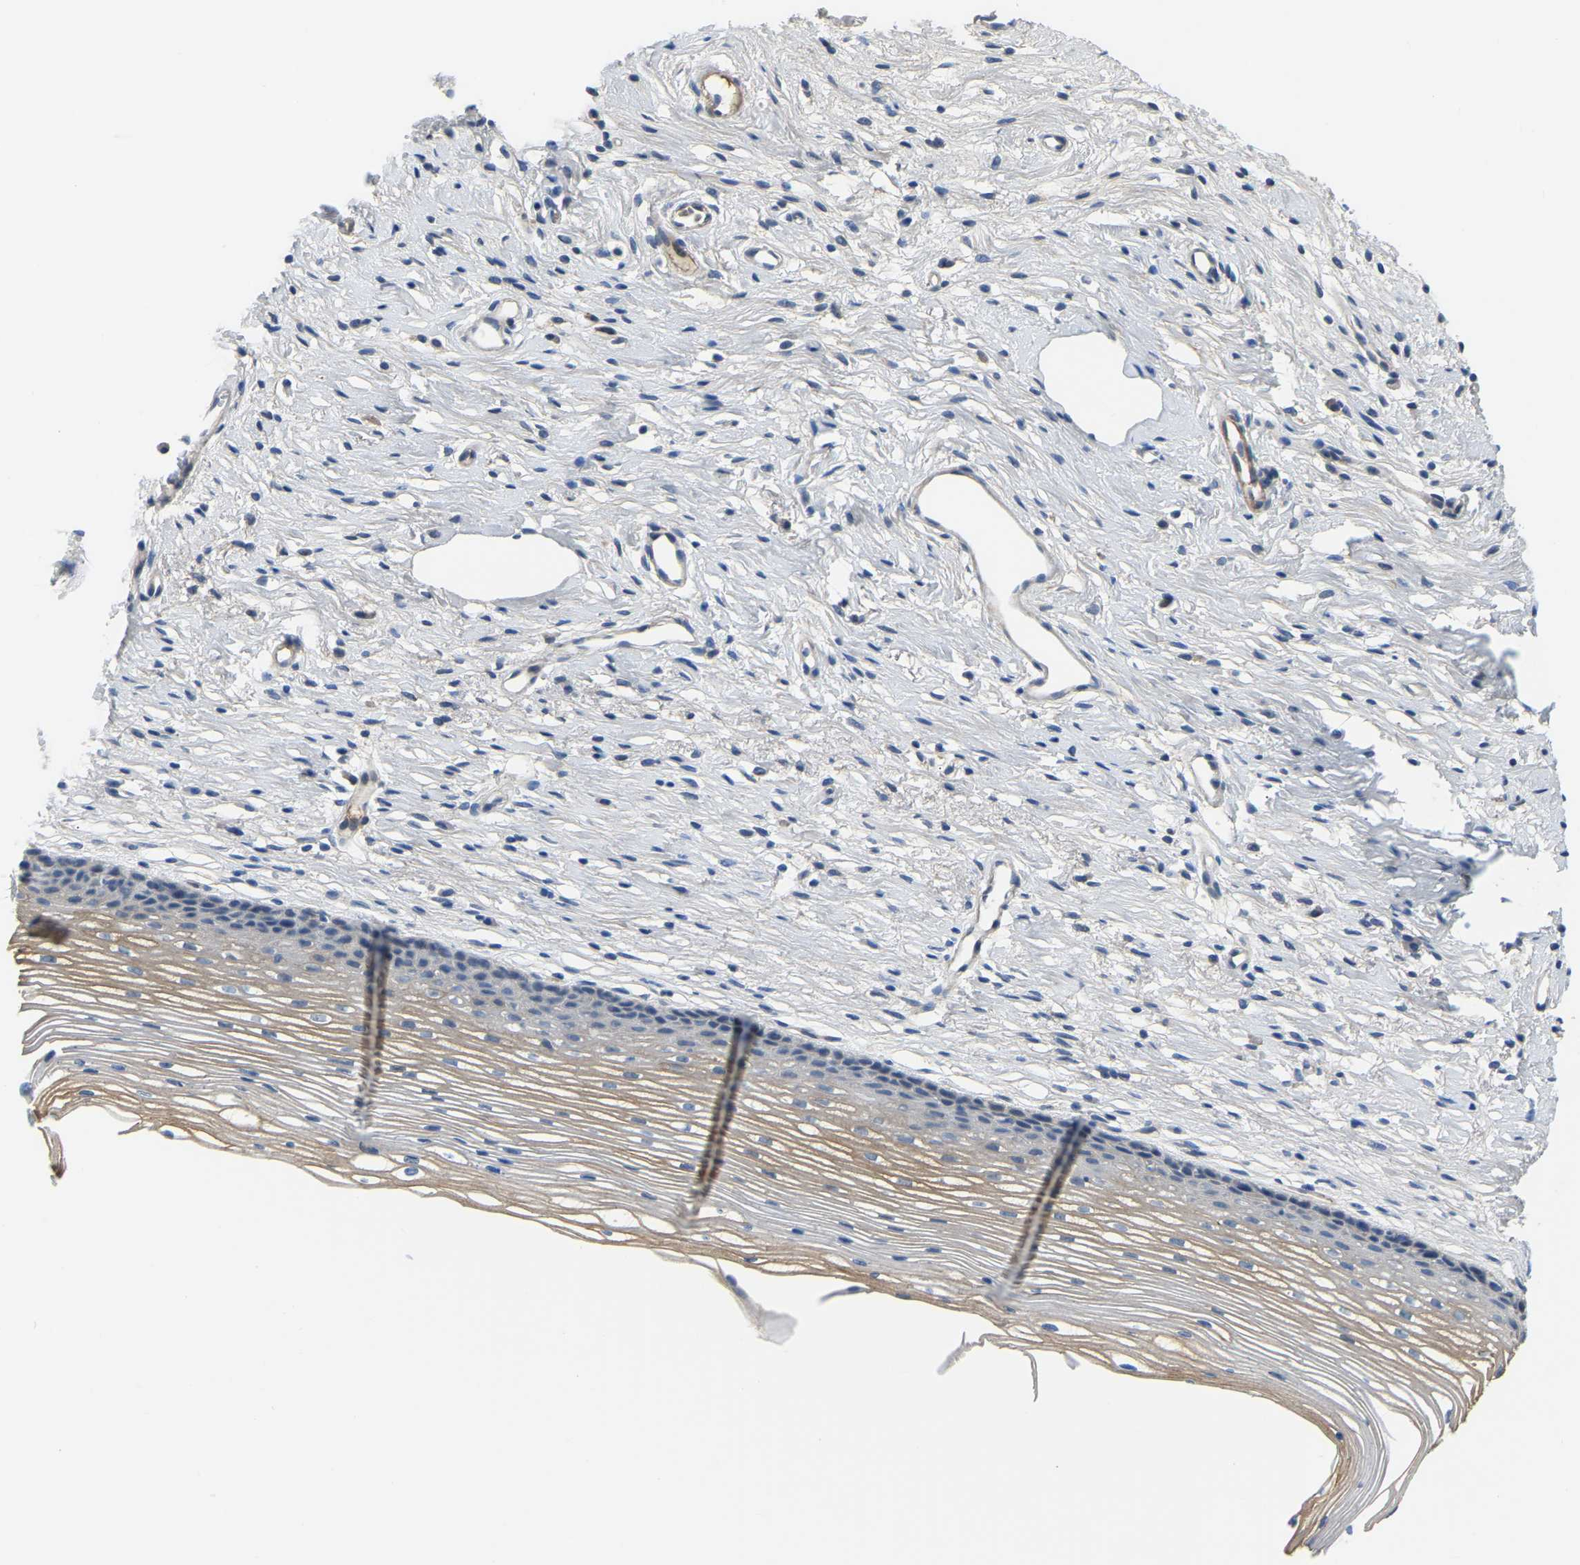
{"staining": {"intensity": "weak", "quantity": ">75%", "location": "cytoplasmic/membranous"}, "tissue": "cervix", "cell_type": "Glandular cells", "image_type": "normal", "snomed": [{"axis": "morphology", "description": "Normal tissue, NOS"}, {"axis": "topography", "description": "Cervix"}], "caption": "IHC histopathology image of normal human cervix stained for a protein (brown), which demonstrates low levels of weak cytoplasmic/membranous positivity in about >75% of glandular cells.", "gene": "HIGD2B", "patient": {"sex": "female", "age": 77}}